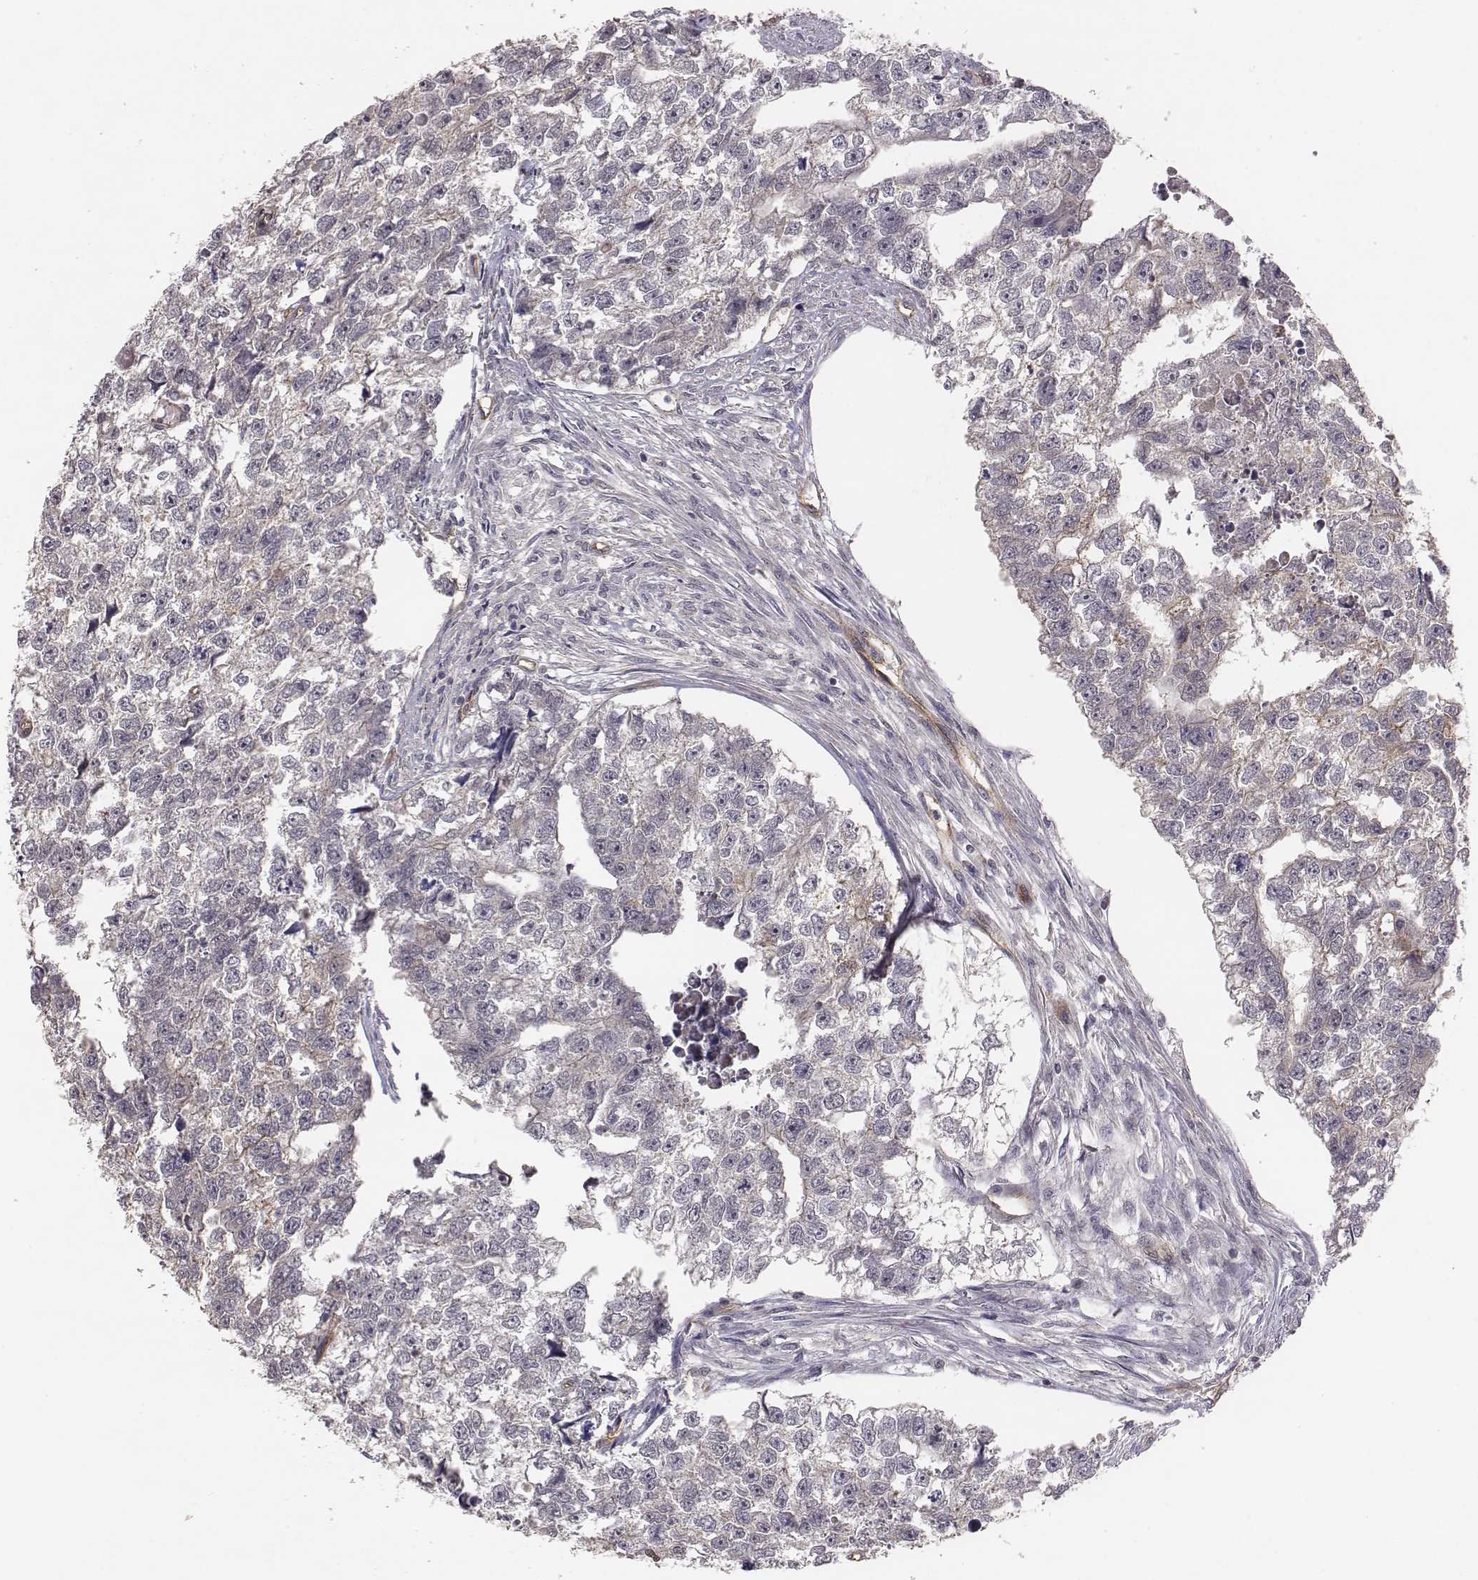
{"staining": {"intensity": "negative", "quantity": "none", "location": "none"}, "tissue": "testis cancer", "cell_type": "Tumor cells", "image_type": "cancer", "snomed": [{"axis": "morphology", "description": "Carcinoma, Embryonal, NOS"}, {"axis": "morphology", "description": "Teratoma, malignant, NOS"}, {"axis": "topography", "description": "Testis"}], "caption": "Human testis embryonal carcinoma stained for a protein using immunohistochemistry (IHC) displays no staining in tumor cells.", "gene": "PTPRG", "patient": {"sex": "male", "age": 44}}